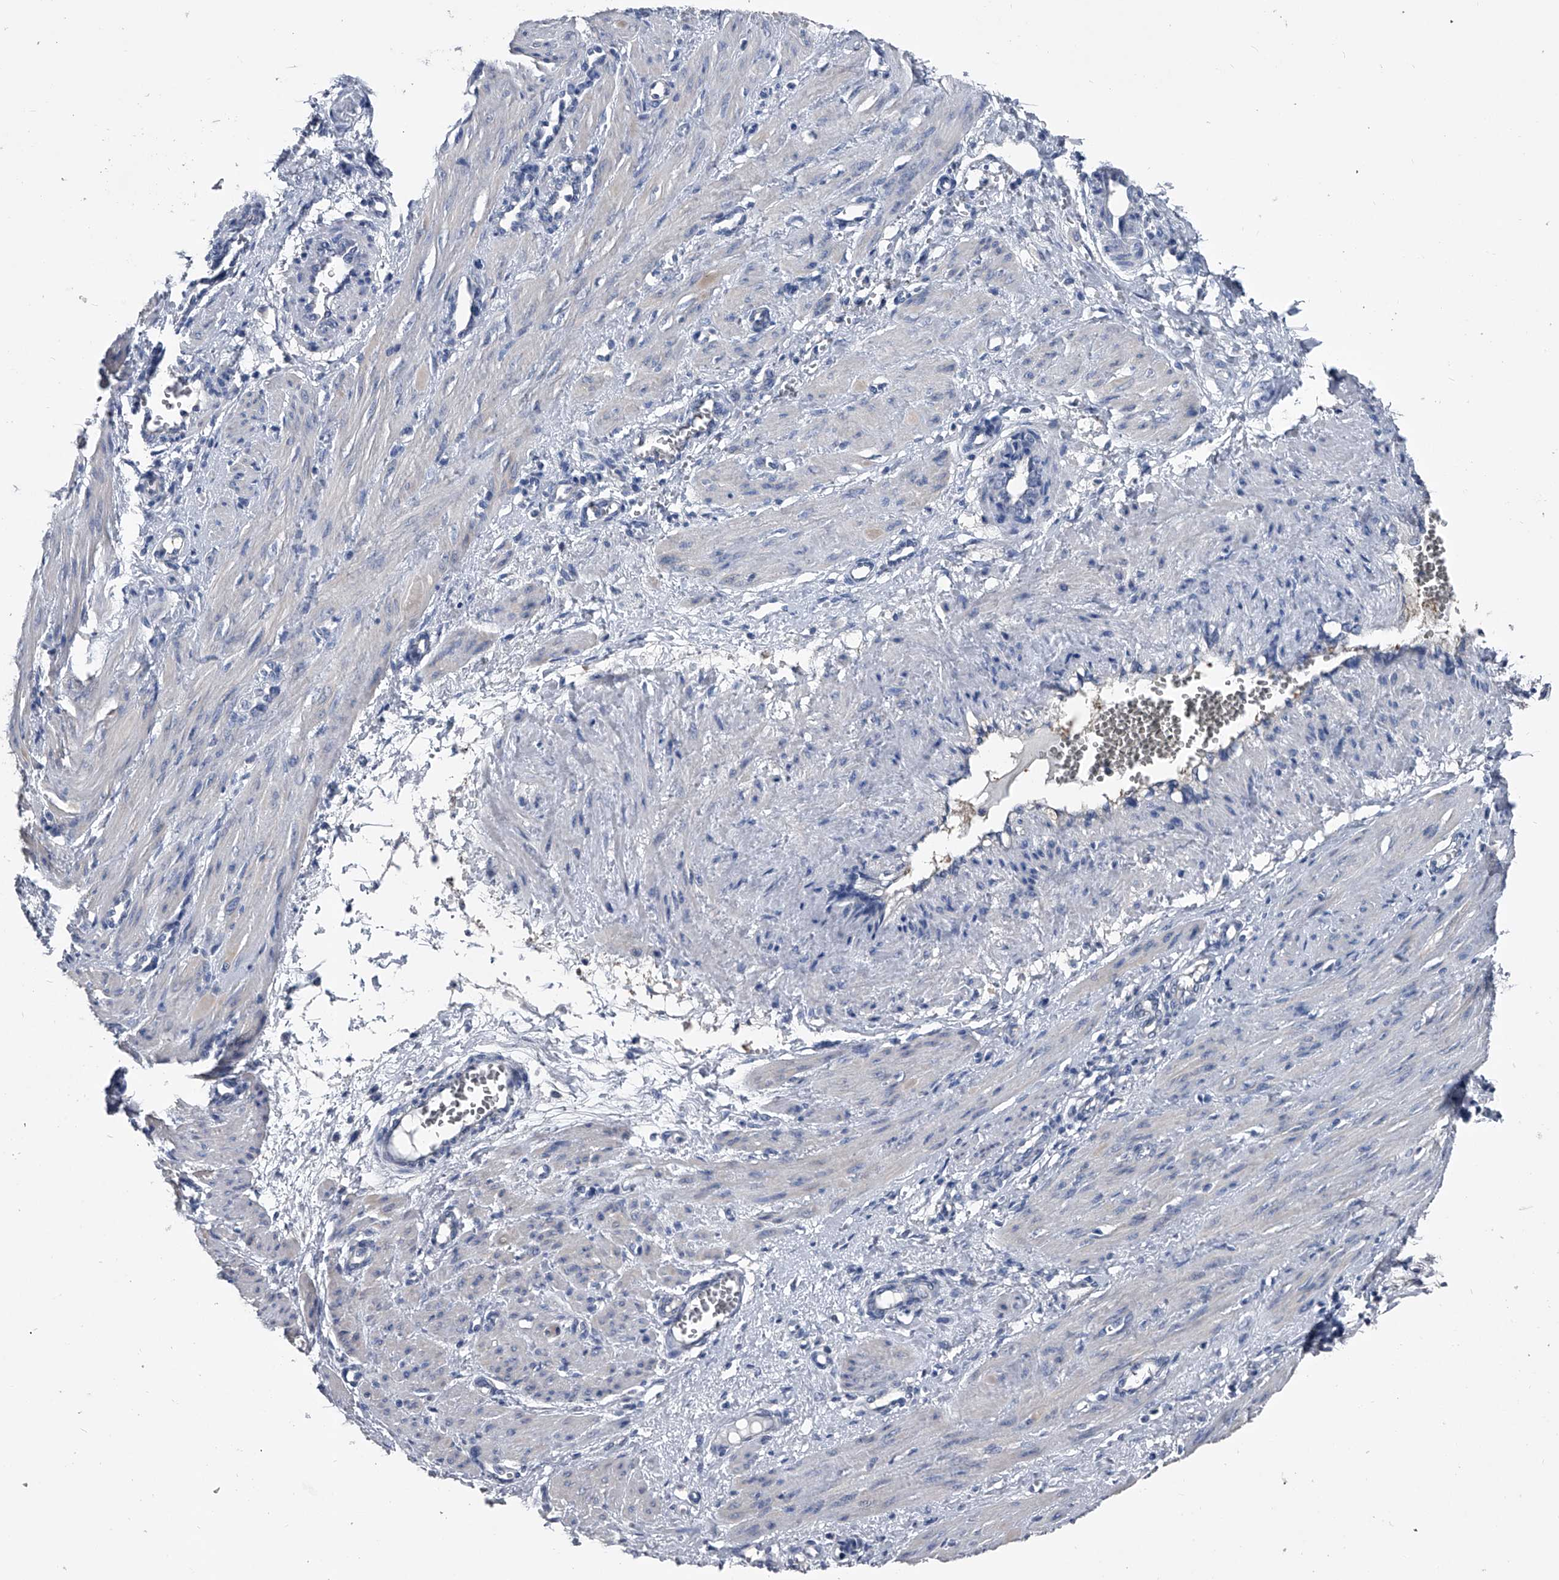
{"staining": {"intensity": "negative", "quantity": "none", "location": "none"}, "tissue": "smooth muscle", "cell_type": "Smooth muscle cells", "image_type": "normal", "snomed": [{"axis": "morphology", "description": "Normal tissue, NOS"}, {"axis": "topography", "description": "Endometrium"}], "caption": "A high-resolution photomicrograph shows IHC staining of benign smooth muscle, which shows no significant staining in smooth muscle cells.", "gene": "KIF13A", "patient": {"sex": "female", "age": 33}}